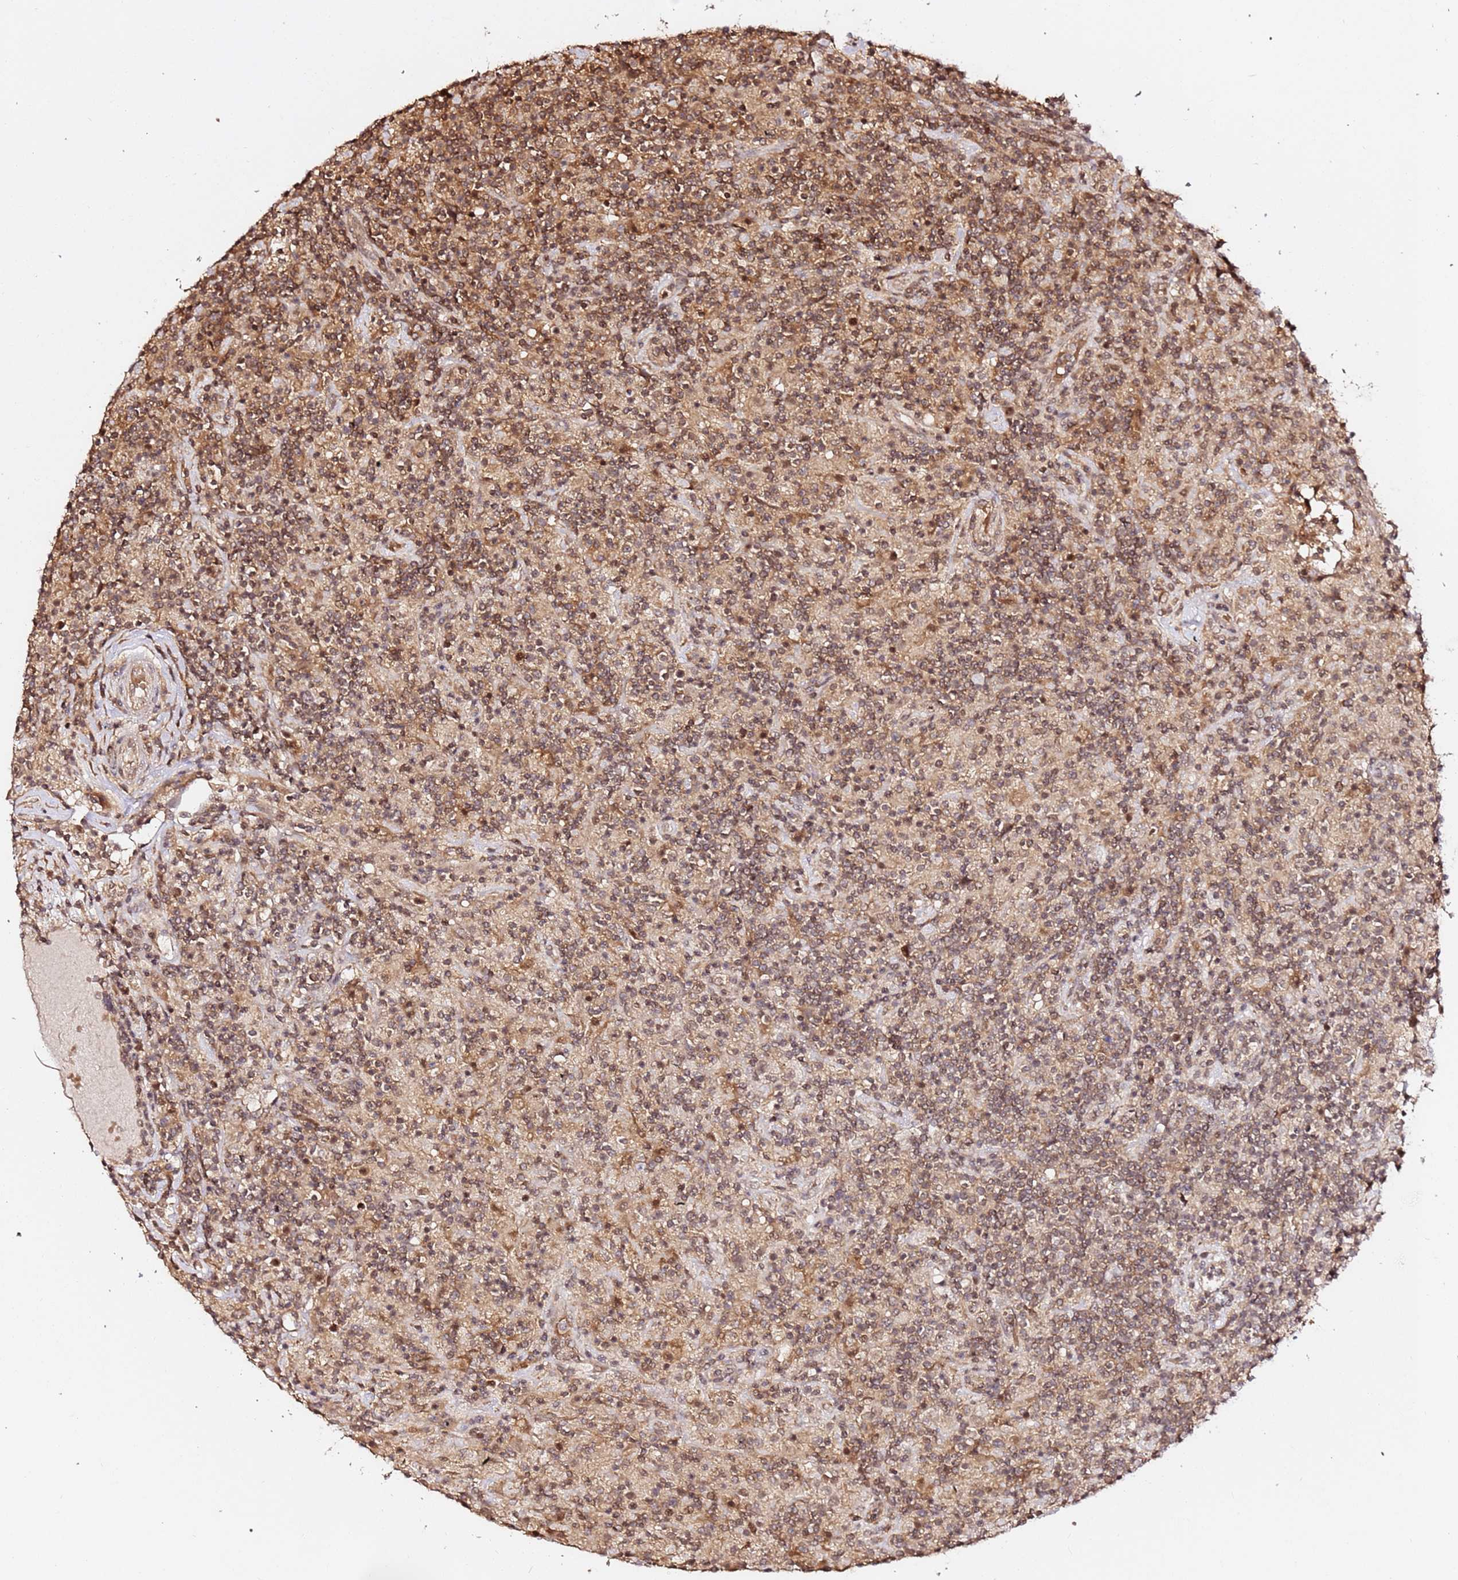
{"staining": {"intensity": "weak", "quantity": "25%-75%", "location": "cytoplasmic/membranous"}, "tissue": "lymphoma", "cell_type": "Tumor cells", "image_type": "cancer", "snomed": [{"axis": "morphology", "description": "Hodgkin's disease, NOS"}, {"axis": "topography", "description": "Lymph node"}], "caption": "Immunohistochemical staining of lymphoma reveals weak cytoplasmic/membranous protein positivity in approximately 25%-75% of tumor cells. The staining was performed using DAB, with brown indicating positive protein expression. Nuclei are stained blue with hematoxylin.", "gene": "OR5V1", "patient": {"sex": "male", "age": 70}}